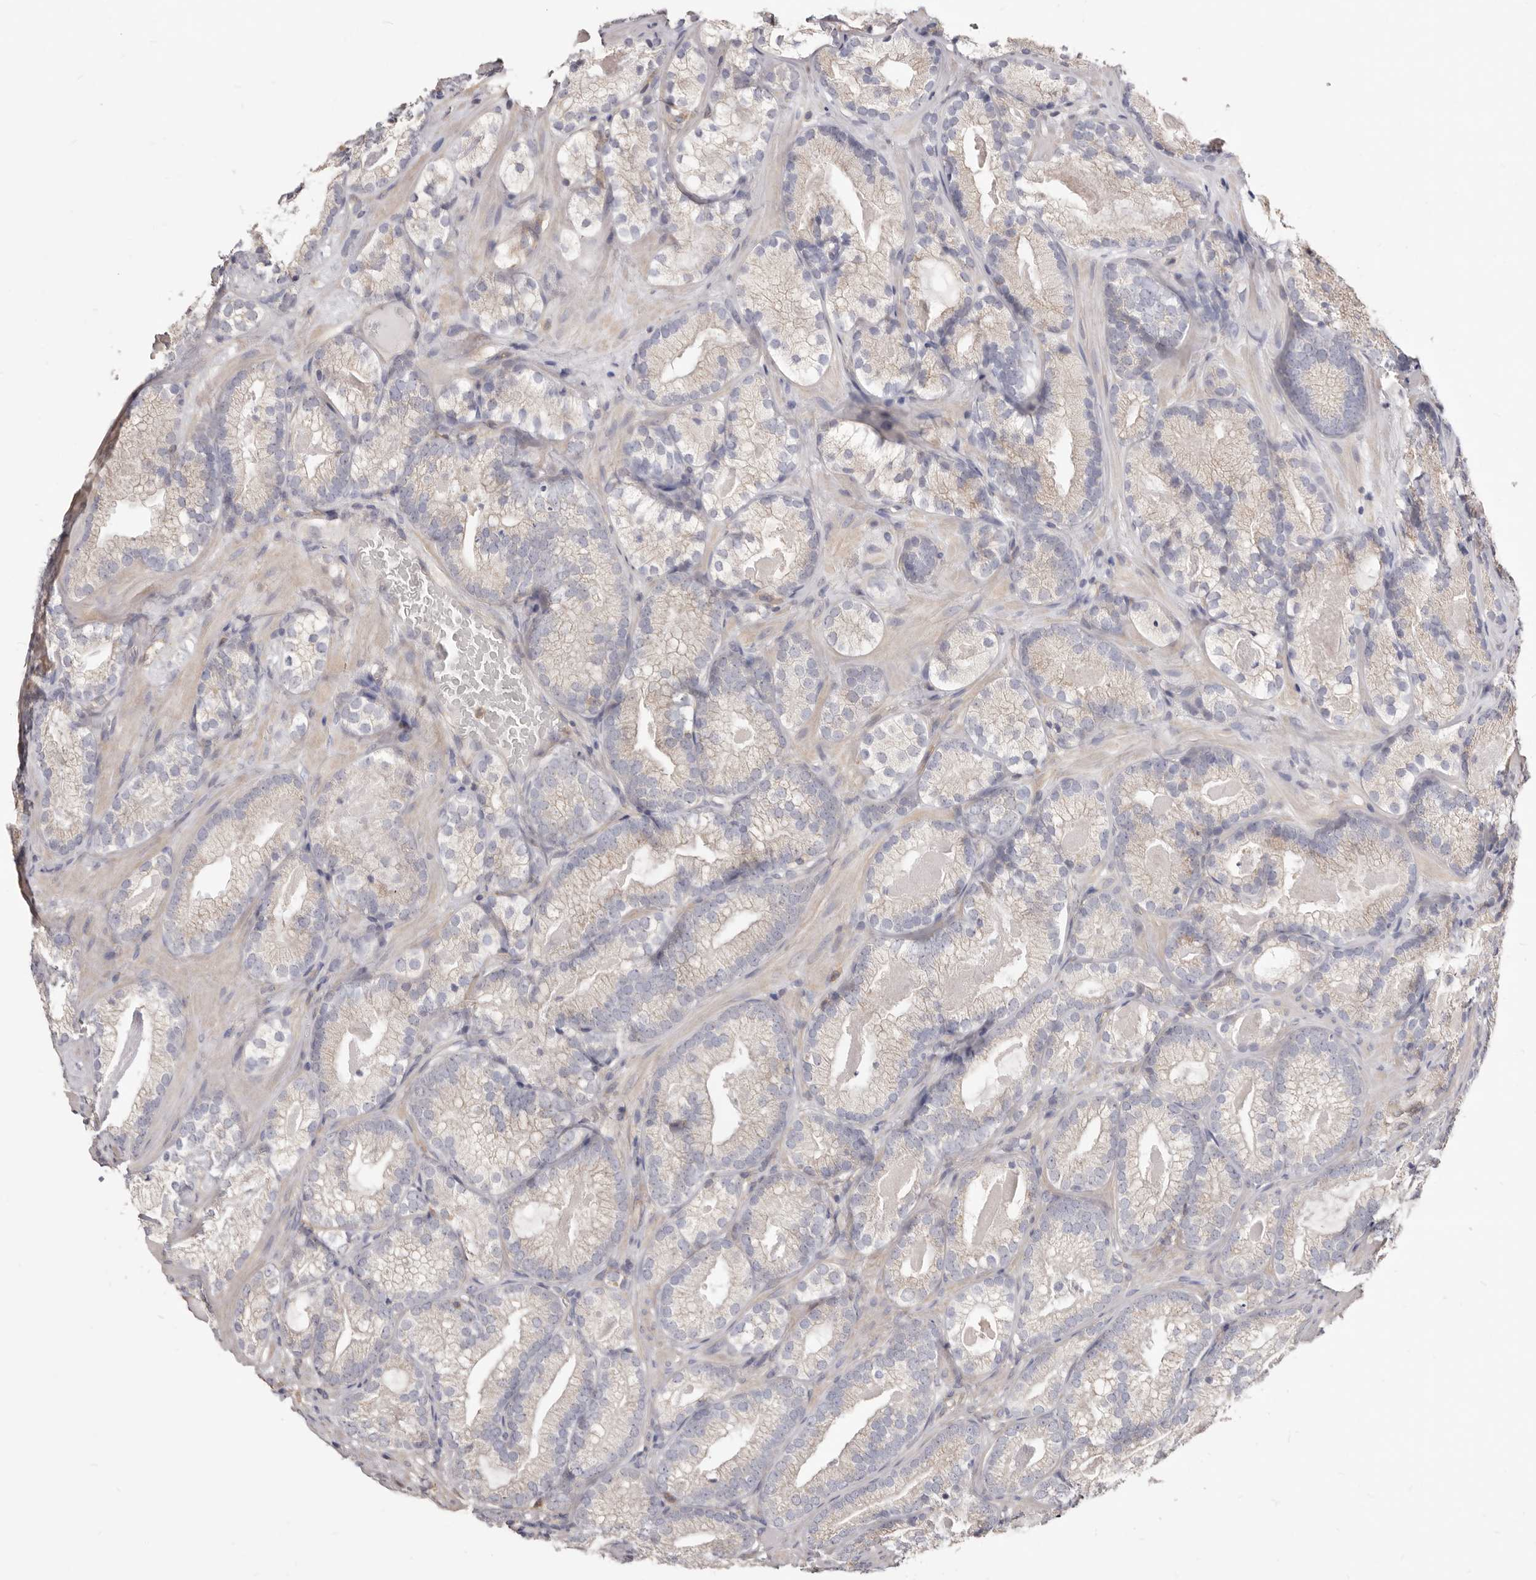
{"staining": {"intensity": "negative", "quantity": "none", "location": "none"}, "tissue": "prostate cancer", "cell_type": "Tumor cells", "image_type": "cancer", "snomed": [{"axis": "morphology", "description": "Adenocarcinoma, Low grade"}, {"axis": "topography", "description": "Prostate"}], "caption": "Immunohistochemistry image of neoplastic tissue: prostate low-grade adenocarcinoma stained with DAB (3,3'-diaminobenzidine) displays no significant protein staining in tumor cells.", "gene": "LRRC25", "patient": {"sex": "male", "age": 72}}